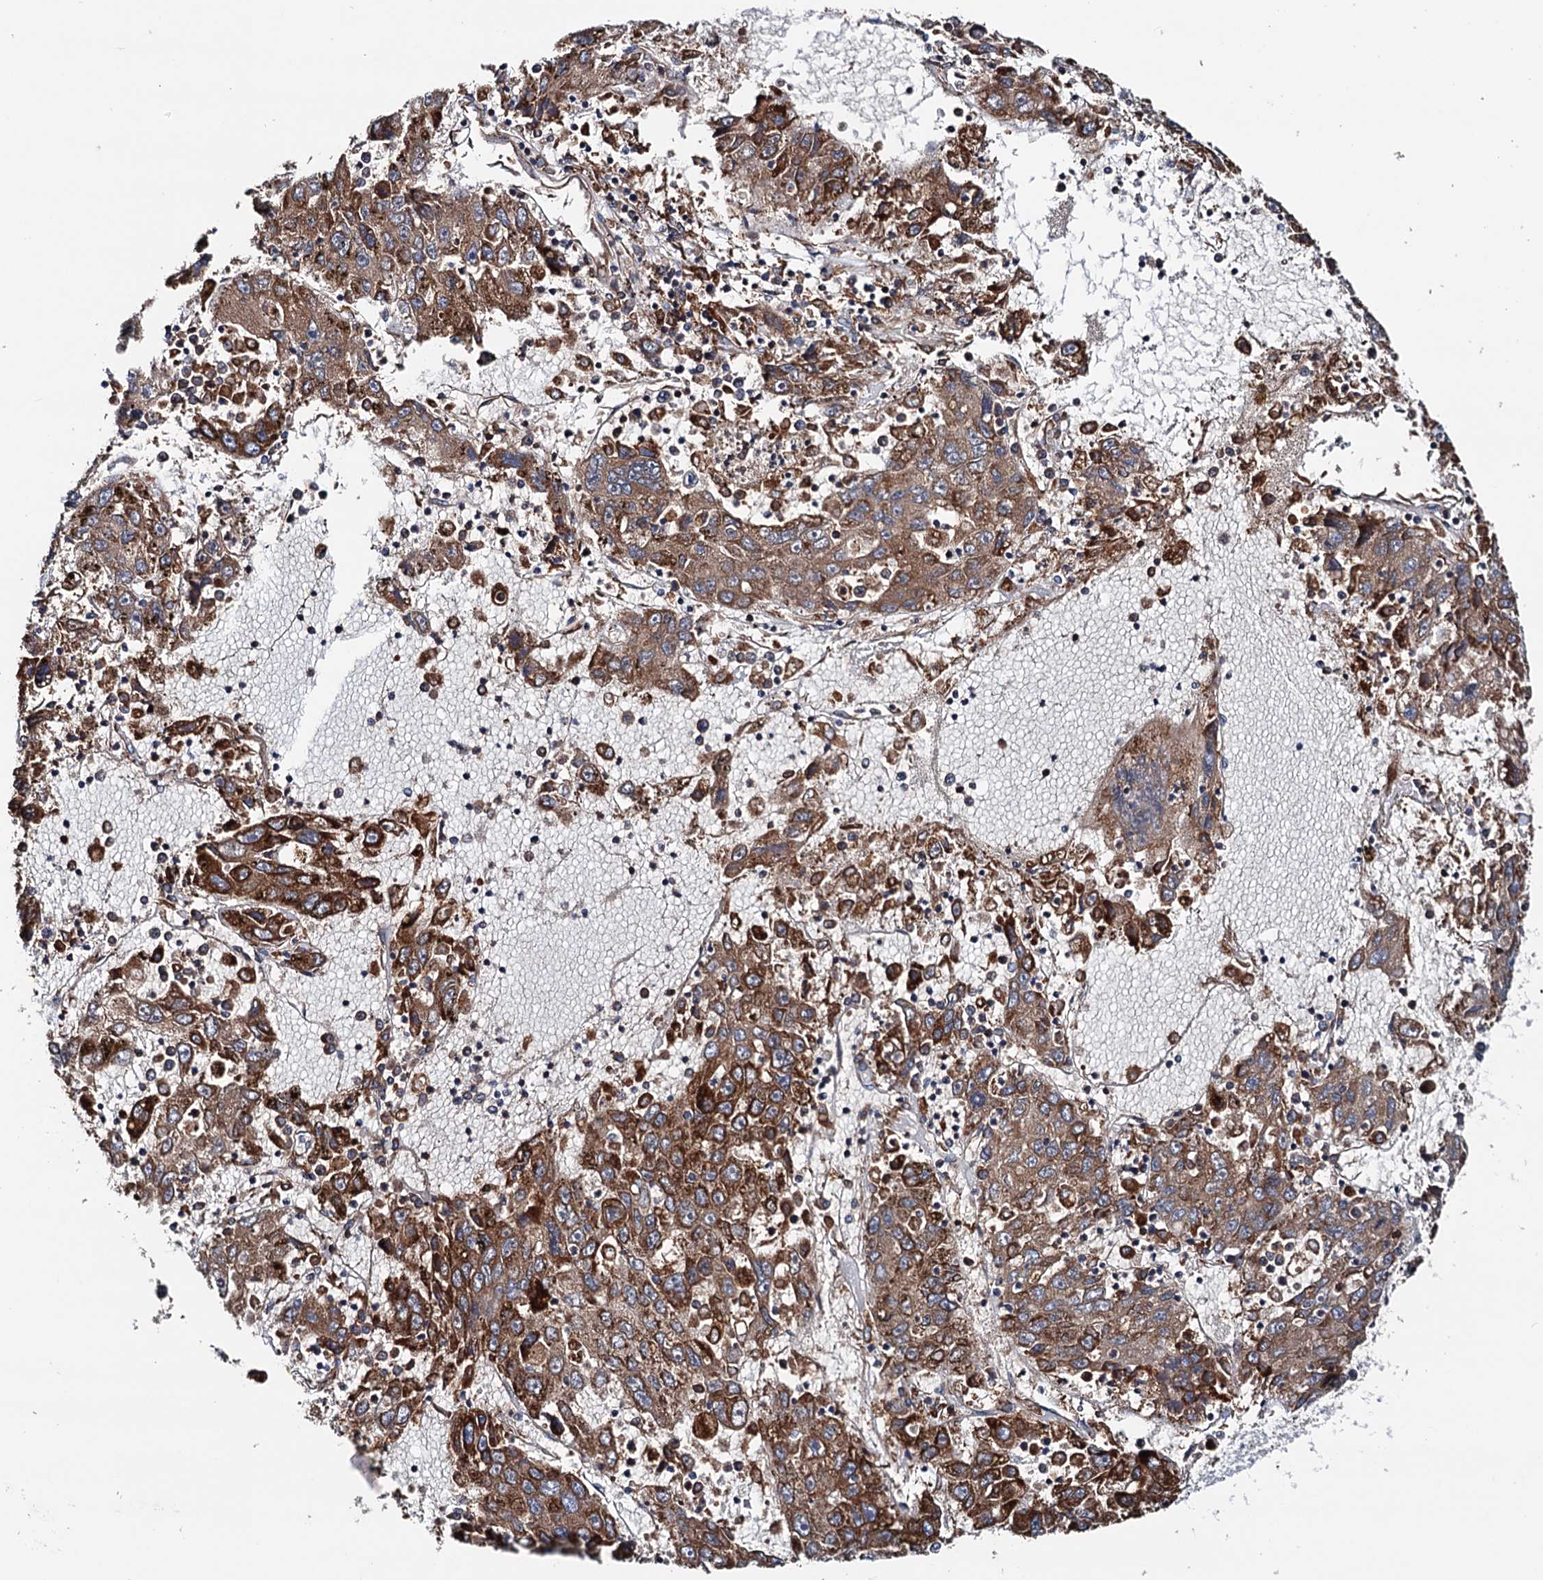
{"staining": {"intensity": "moderate", "quantity": ">75%", "location": "cytoplasmic/membranous"}, "tissue": "liver cancer", "cell_type": "Tumor cells", "image_type": "cancer", "snomed": [{"axis": "morphology", "description": "Carcinoma, Hepatocellular, NOS"}, {"axis": "topography", "description": "Liver"}], "caption": "Protein staining shows moderate cytoplasmic/membranous expression in about >75% of tumor cells in liver hepatocellular carcinoma.", "gene": "ERP29", "patient": {"sex": "male", "age": 49}}